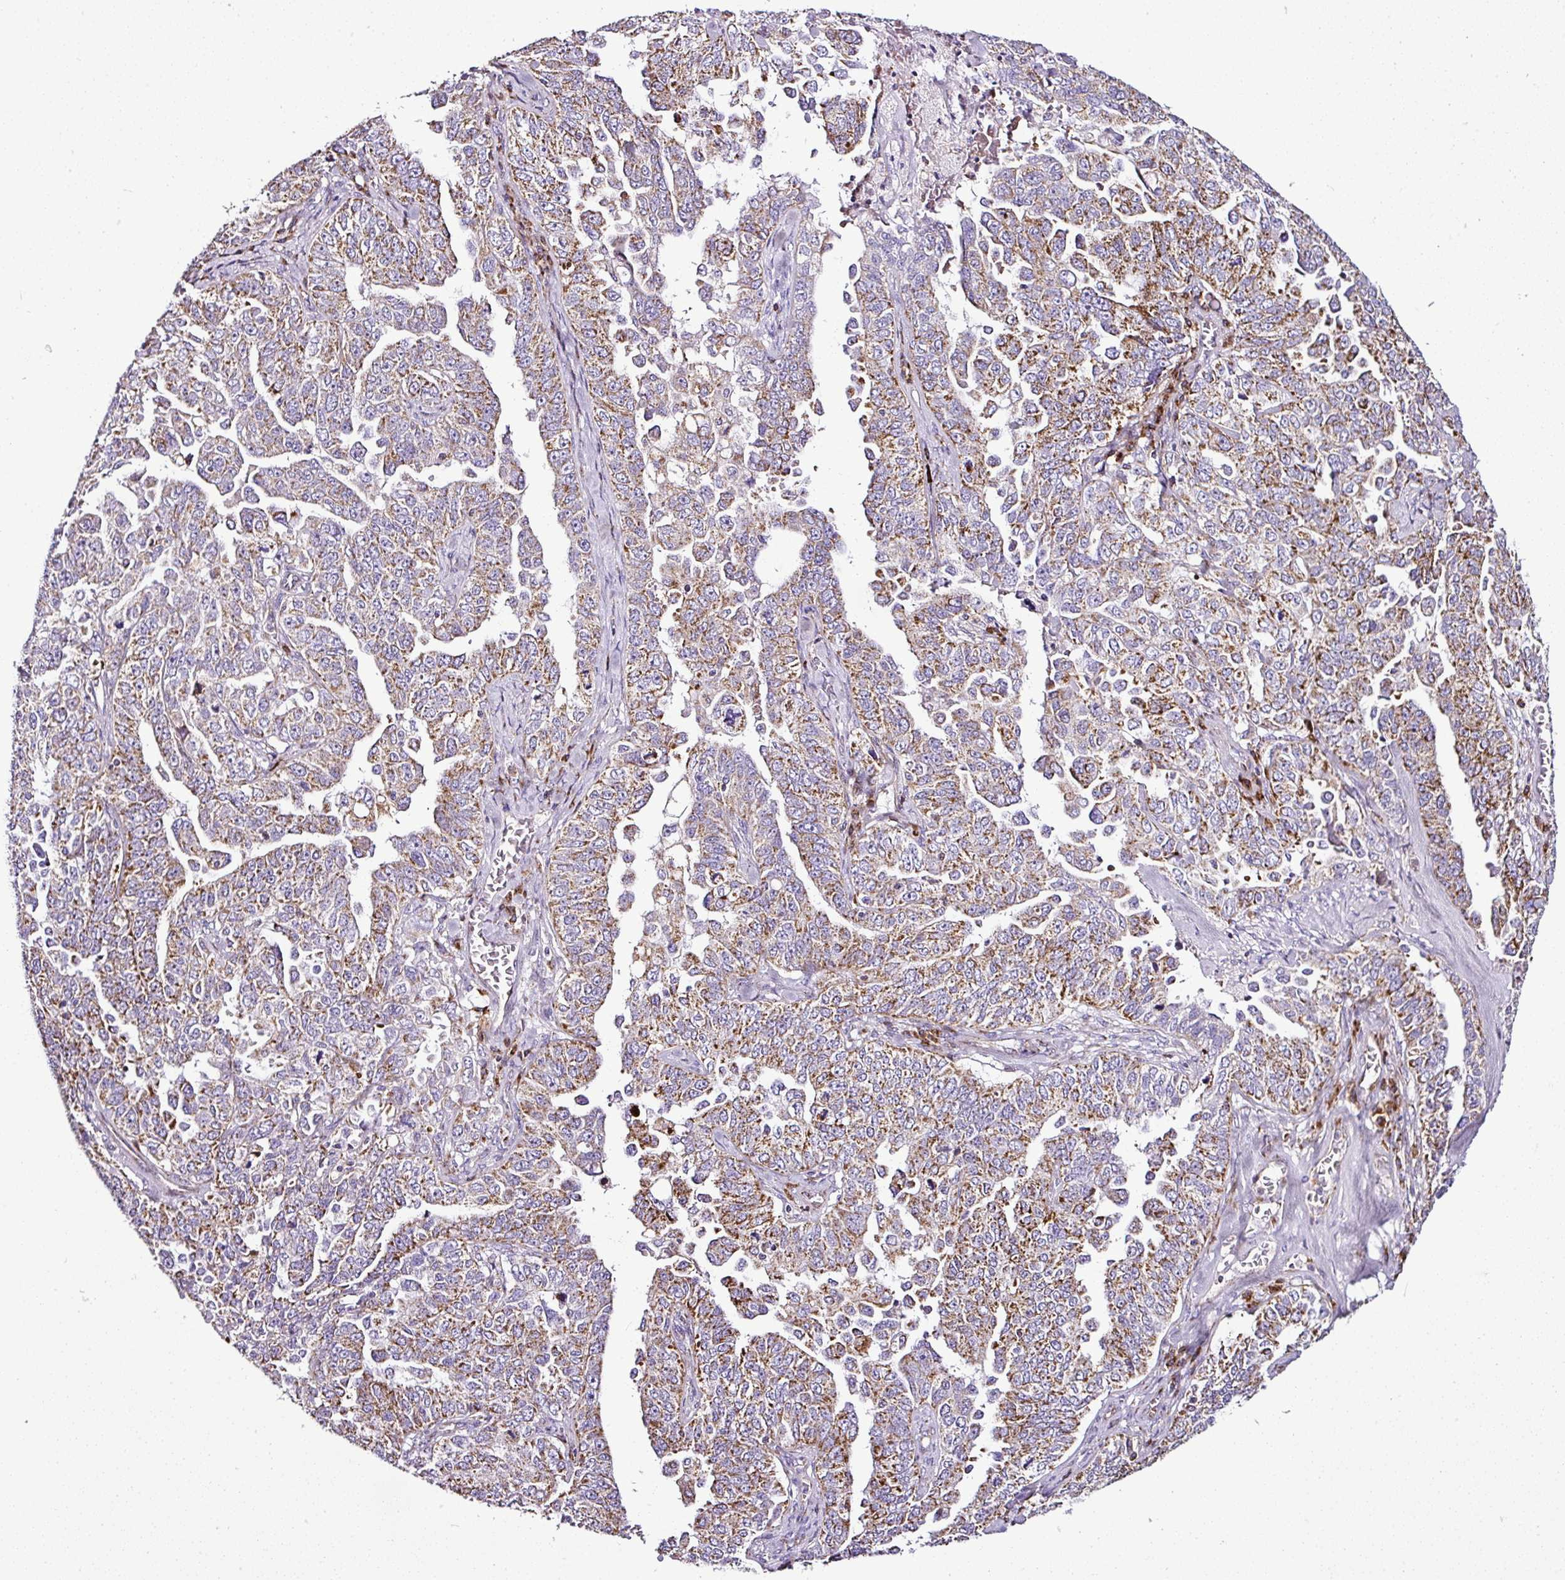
{"staining": {"intensity": "moderate", "quantity": ">75%", "location": "cytoplasmic/membranous"}, "tissue": "ovarian cancer", "cell_type": "Tumor cells", "image_type": "cancer", "snomed": [{"axis": "morphology", "description": "Carcinoma, endometroid"}, {"axis": "topography", "description": "Ovary"}], "caption": "Immunohistochemical staining of ovarian cancer shows medium levels of moderate cytoplasmic/membranous protein staining in approximately >75% of tumor cells.", "gene": "DPAGT1", "patient": {"sex": "female", "age": 62}}